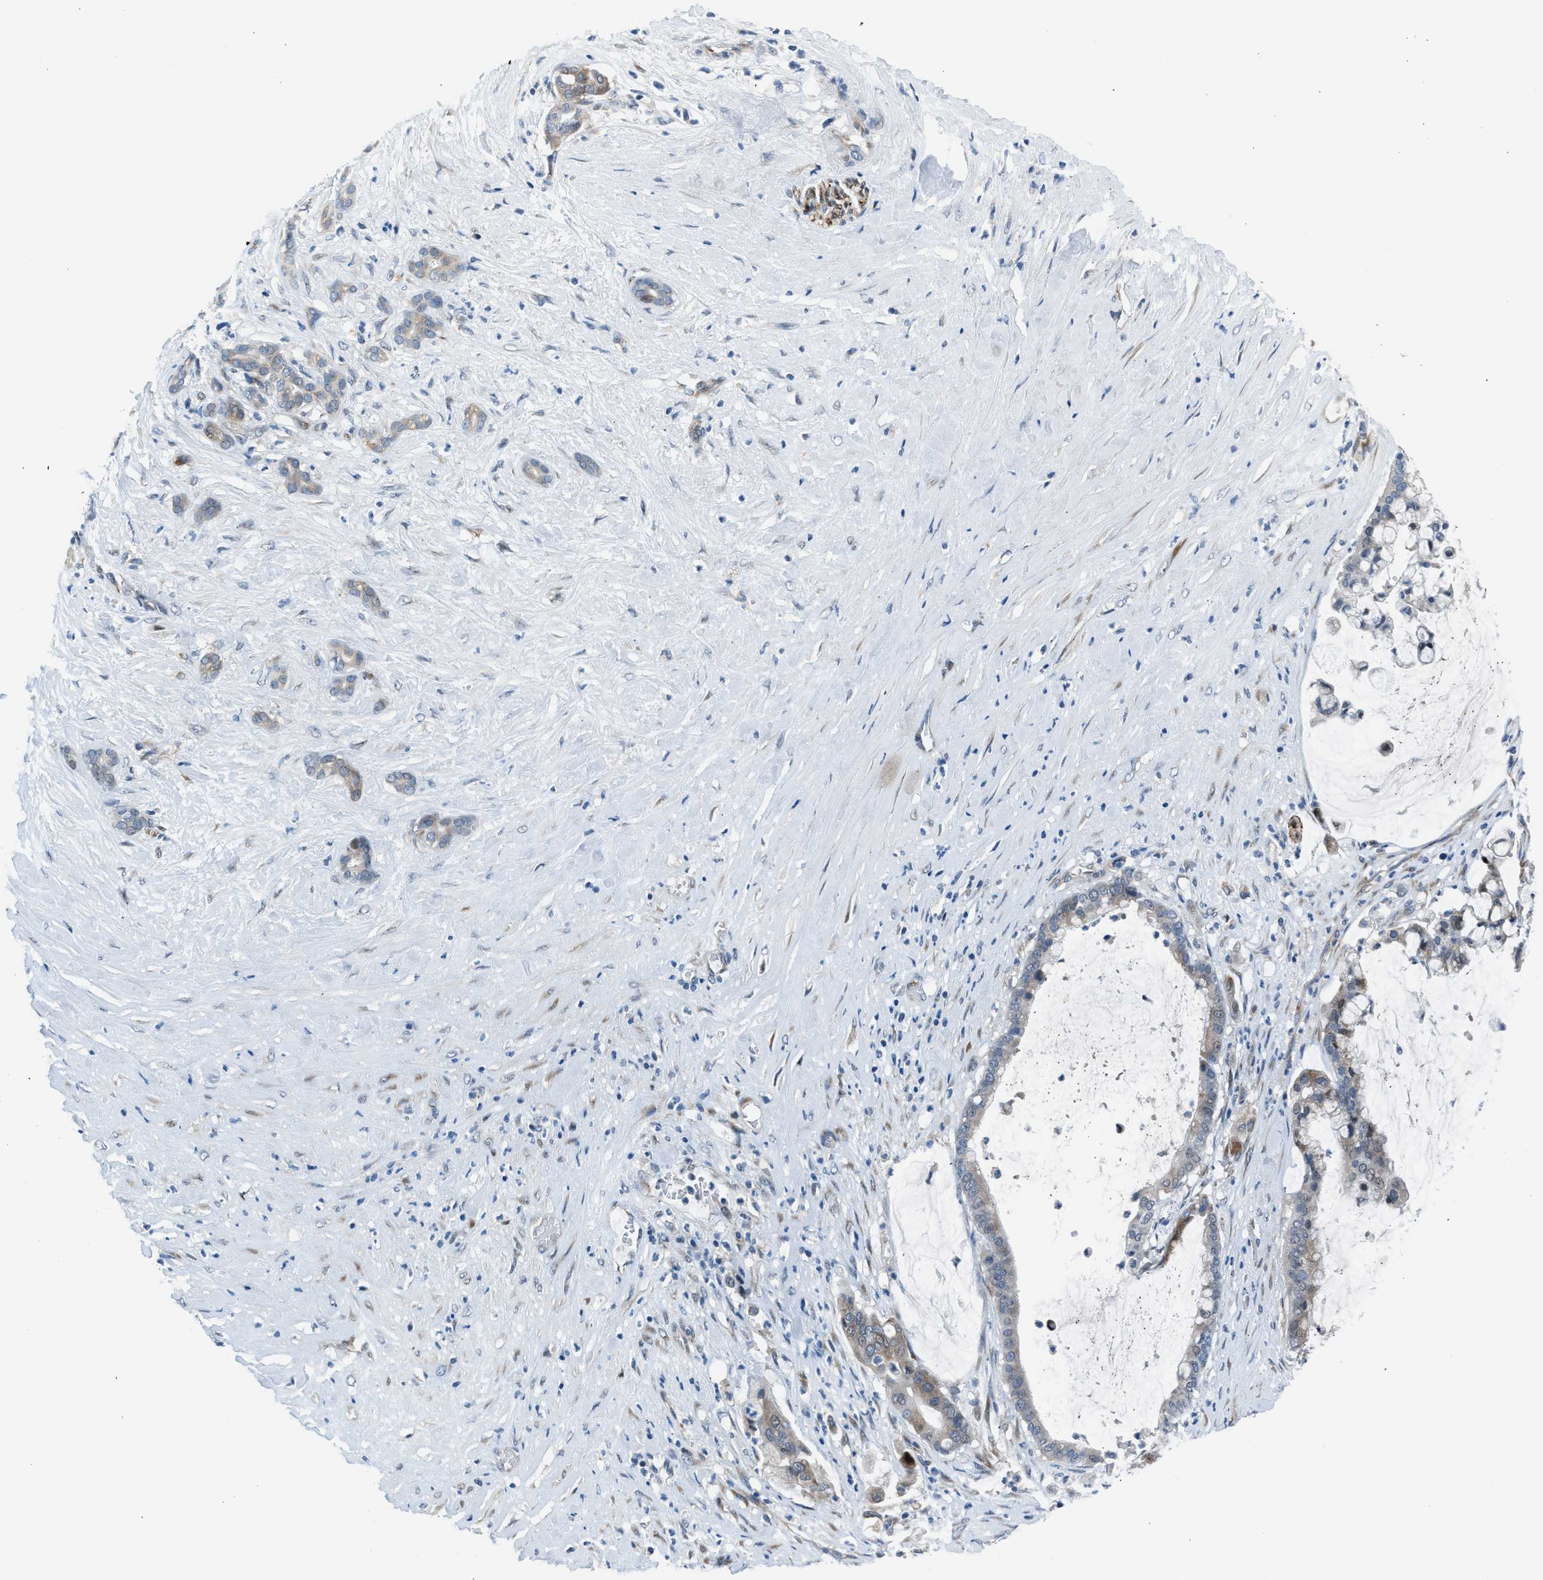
{"staining": {"intensity": "weak", "quantity": "25%-75%", "location": "cytoplasmic/membranous"}, "tissue": "pancreatic cancer", "cell_type": "Tumor cells", "image_type": "cancer", "snomed": [{"axis": "morphology", "description": "Adenocarcinoma, NOS"}, {"axis": "topography", "description": "Pancreas"}], "caption": "About 25%-75% of tumor cells in human pancreatic adenocarcinoma display weak cytoplasmic/membranous protein positivity as visualized by brown immunohistochemical staining.", "gene": "RNF41", "patient": {"sex": "male", "age": 41}}